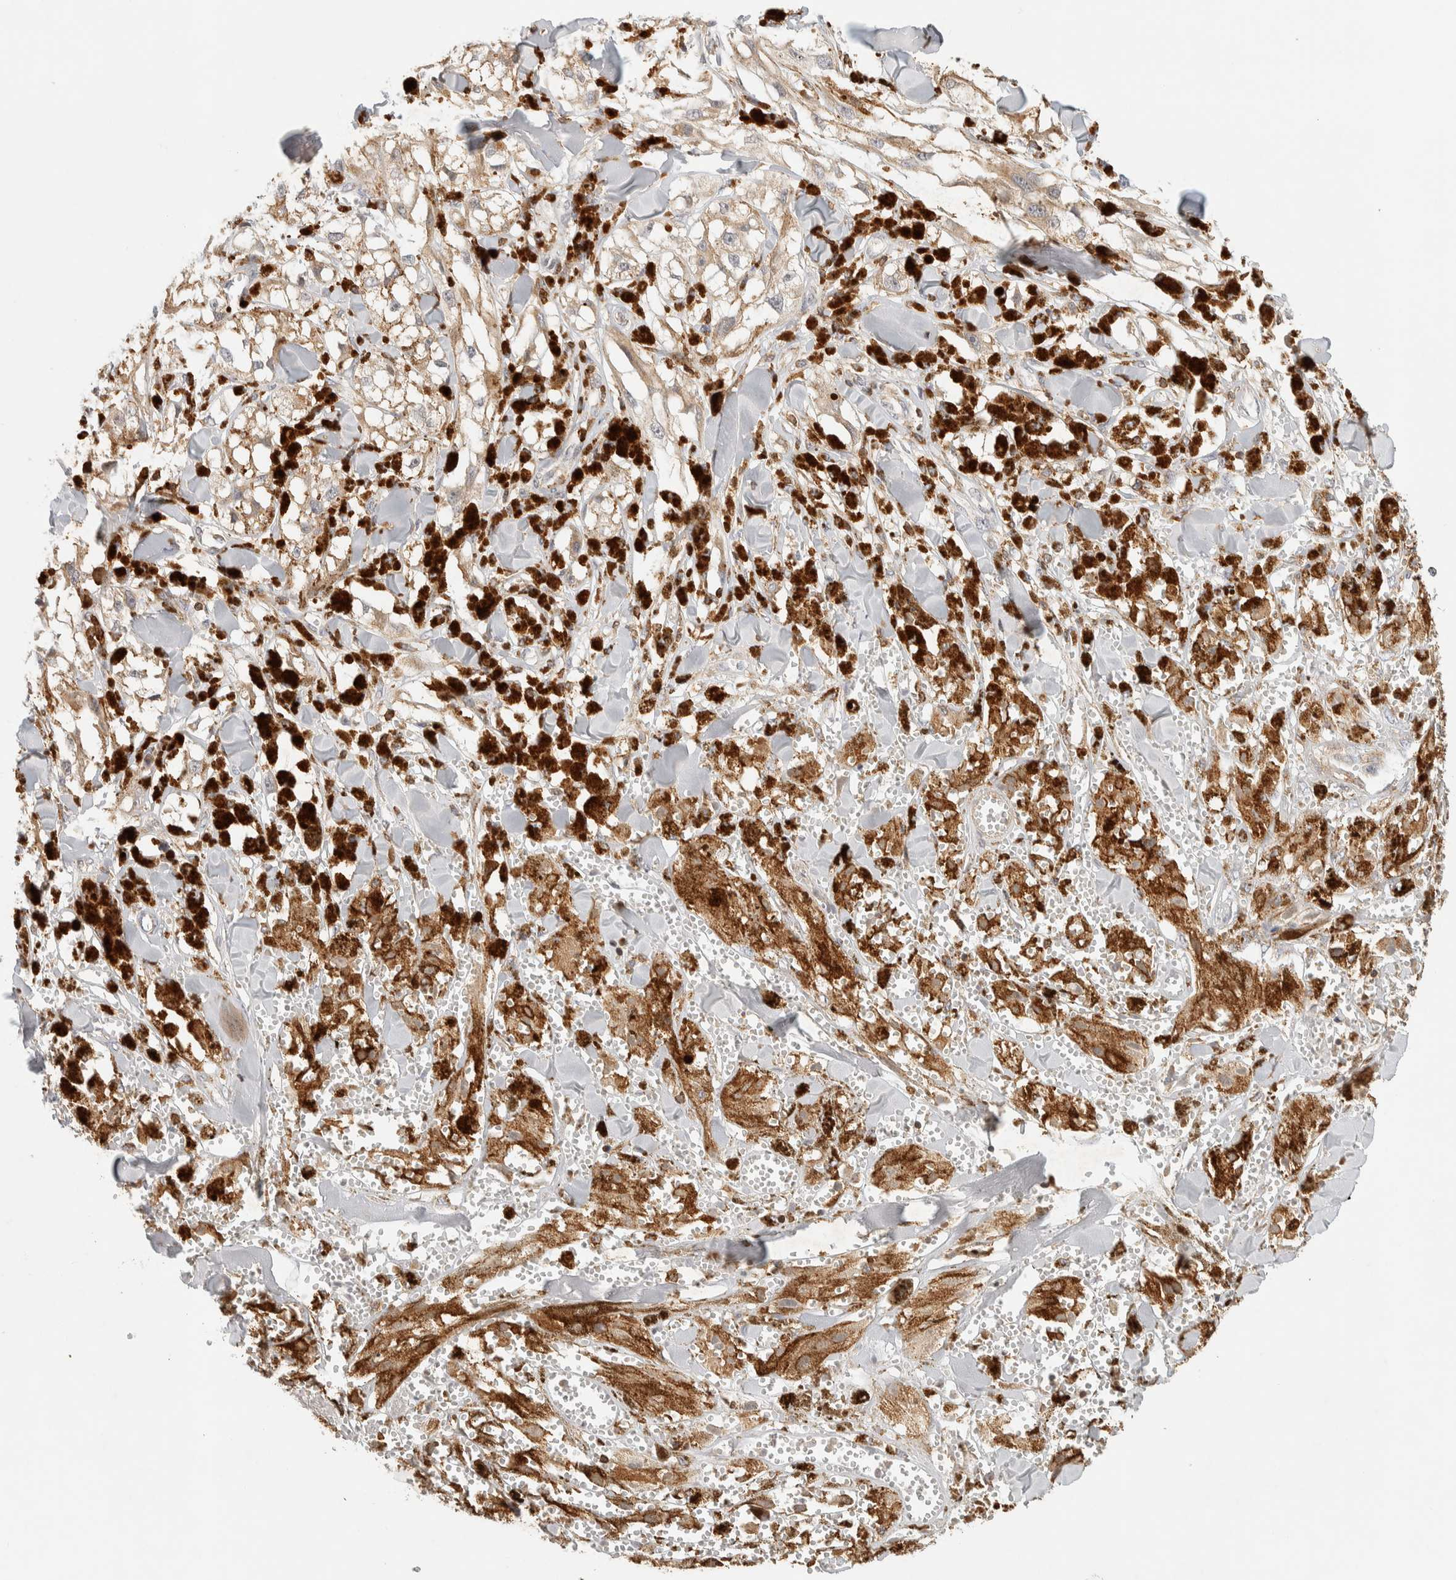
{"staining": {"intensity": "weak", "quantity": ">75%", "location": "cytoplasmic/membranous"}, "tissue": "melanoma", "cell_type": "Tumor cells", "image_type": "cancer", "snomed": [{"axis": "morphology", "description": "Malignant melanoma, NOS"}, {"axis": "topography", "description": "Skin"}], "caption": "DAB (3,3'-diaminobenzidine) immunohistochemical staining of human melanoma demonstrates weak cytoplasmic/membranous protein expression in about >75% of tumor cells.", "gene": "RUNDC1", "patient": {"sex": "male", "age": 88}}